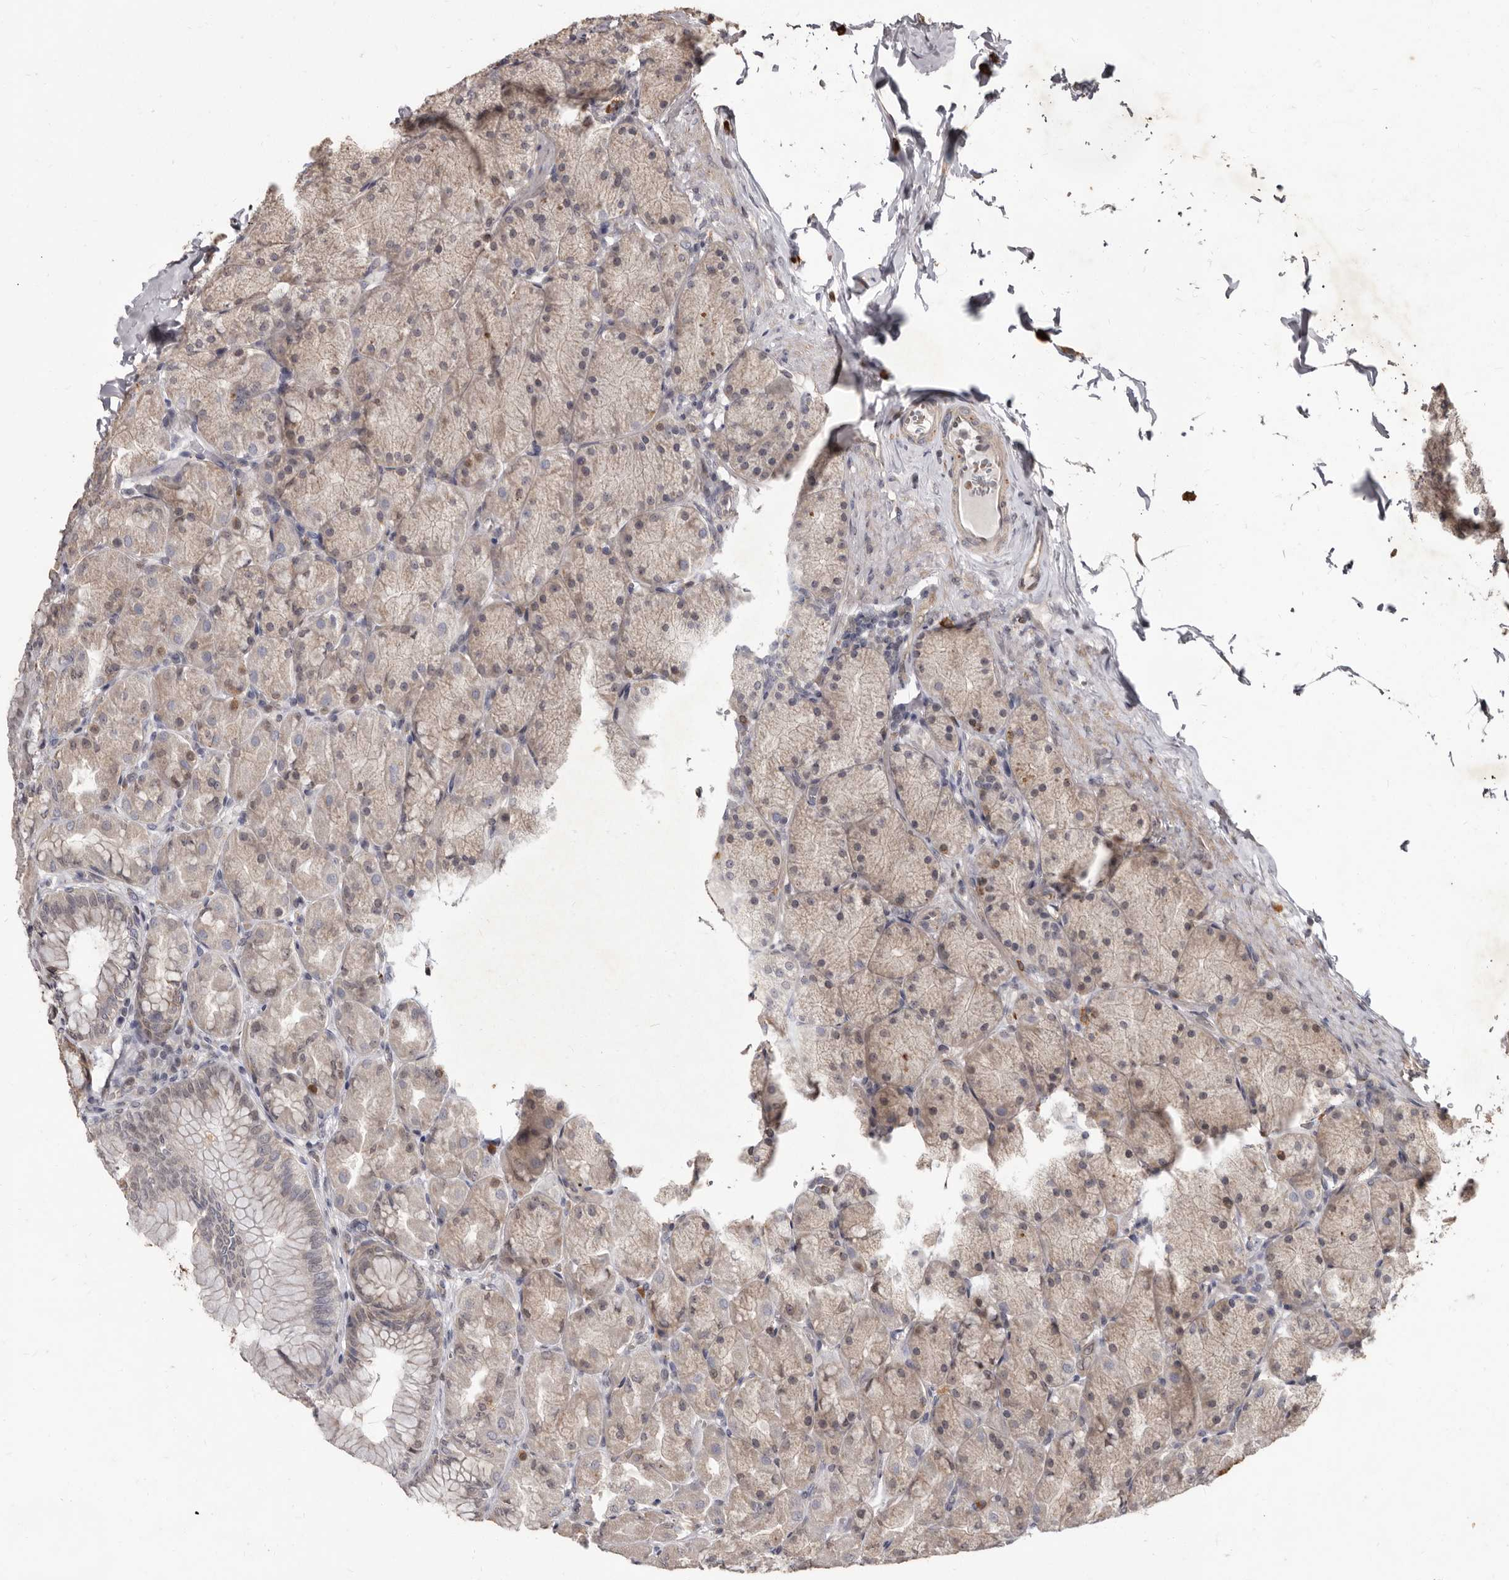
{"staining": {"intensity": "moderate", "quantity": "25%-75%", "location": "cytoplasmic/membranous,nuclear"}, "tissue": "stomach", "cell_type": "Glandular cells", "image_type": "normal", "snomed": [{"axis": "morphology", "description": "Normal tissue, NOS"}, {"axis": "topography", "description": "Stomach, upper"}], "caption": "The micrograph exhibits staining of benign stomach, revealing moderate cytoplasmic/membranous,nuclear protein staining (brown color) within glandular cells.", "gene": "ACLY", "patient": {"sex": "female", "age": 56}}